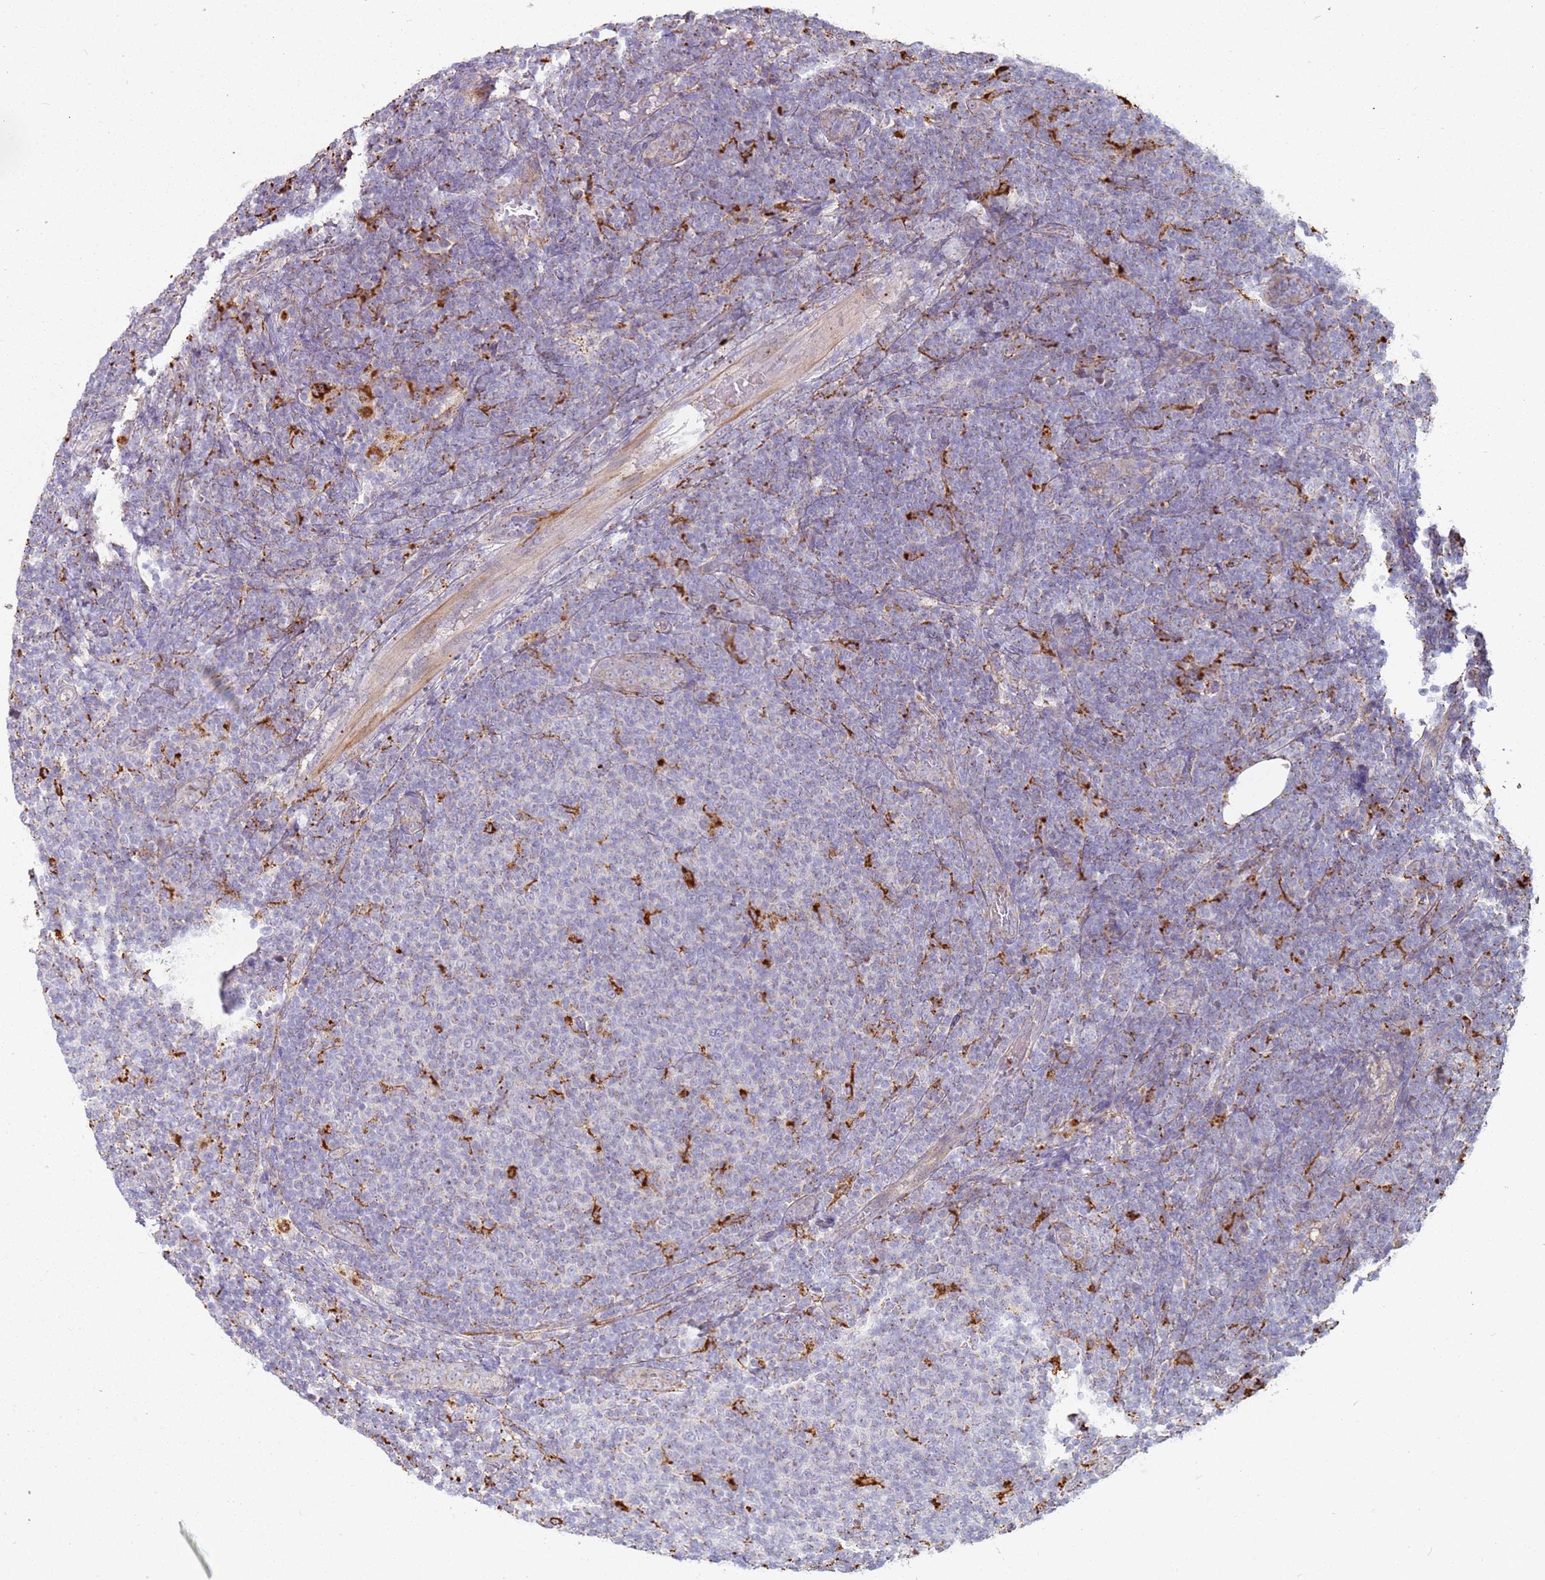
{"staining": {"intensity": "negative", "quantity": "none", "location": "none"}, "tissue": "lymphoma", "cell_type": "Tumor cells", "image_type": "cancer", "snomed": [{"axis": "morphology", "description": "Malignant lymphoma, non-Hodgkin's type, Low grade"}, {"axis": "topography", "description": "Lymph node"}], "caption": "An immunohistochemistry (IHC) histopathology image of malignant lymphoma, non-Hodgkin's type (low-grade) is shown. There is no staining in tumor cells of malignant lymphoma, non-Hodgkin's type (low-grade).", "gene": "TMEM229B", "patient": {"sex": "male", "age": 66}}